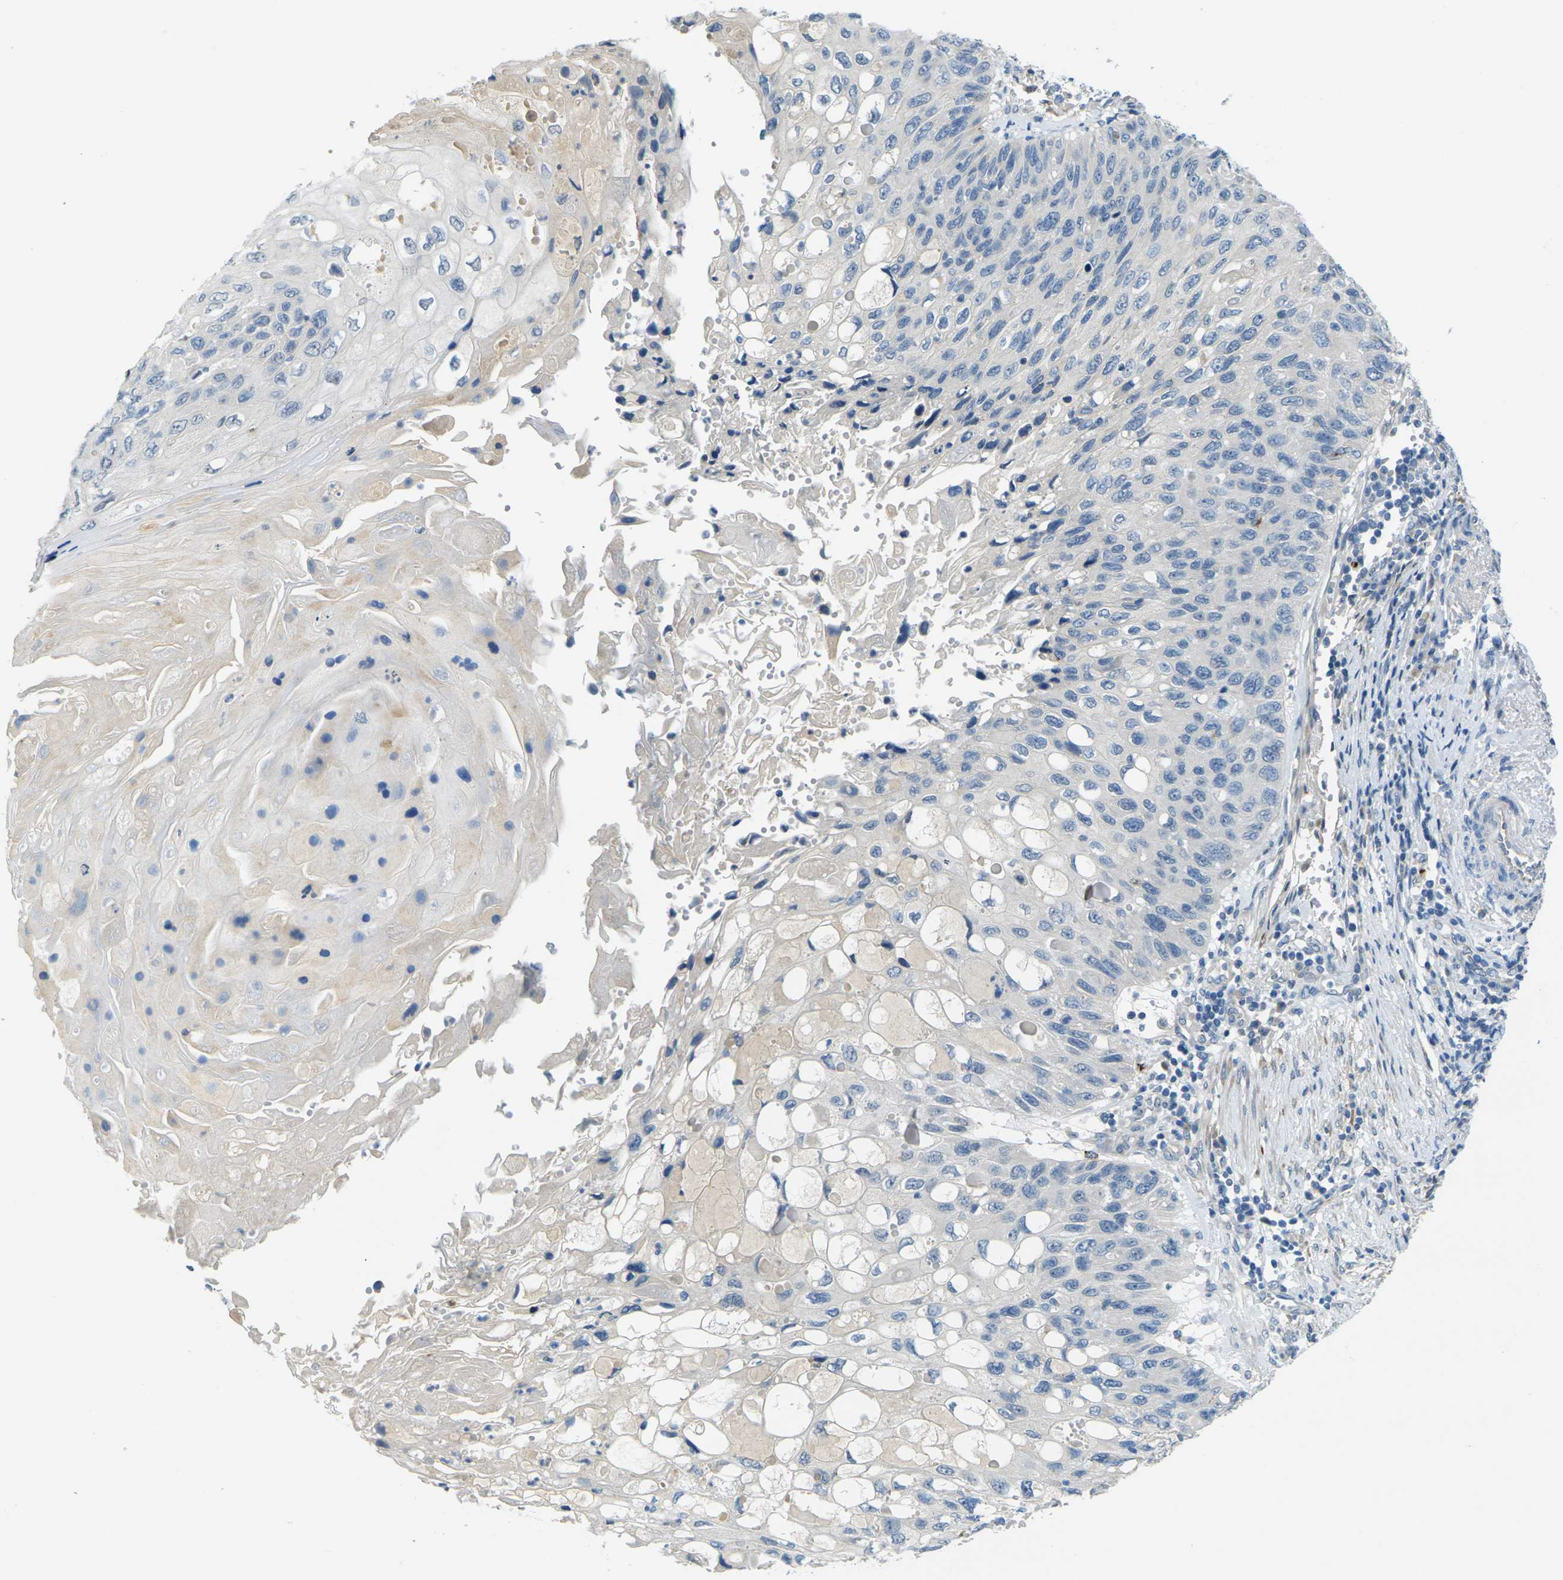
{"staining": {"intensity": "negative", "quantity": "none", "location": "none"}, "tissue": "cervical cancer", "cell_type": "Tumor cells", "image_type": "cancer", "snomed": [{"axis": "morphology", "description": "Squamous cell carcinoma, NOS"}, {"axis": "topography", "description": "Cervix"}], "caption": "Tumor cells are negative for protein expression in human cervical cancer (squamous cell carcinoma).", "gene": "CYP2C8", "patient": {"sex": "female", "age": 70}}